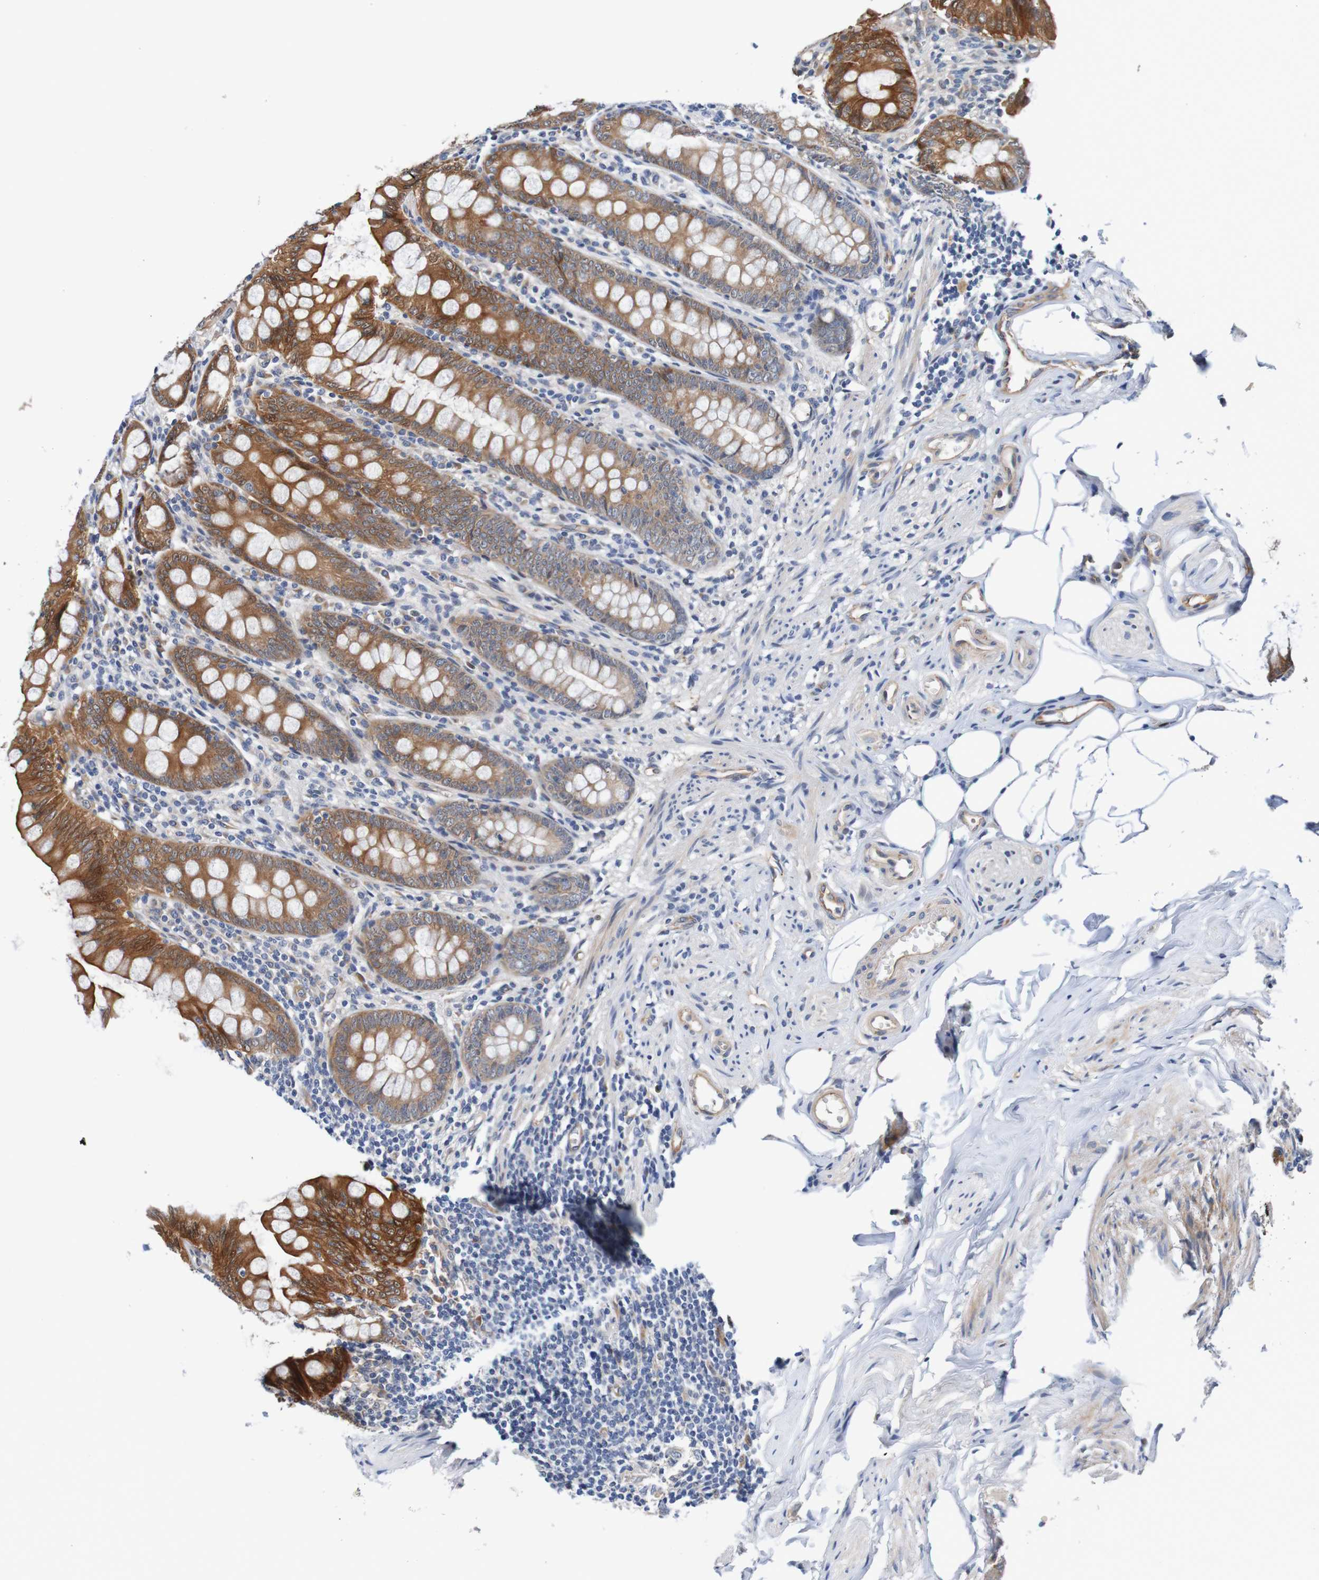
{"staining": {"intensity": "strong", "quantity": ">75%", "location": "cytoplasmic/membranous"}, "tissue": "appendix", "cell_type": "Glandular cells", "image_type": "normal", "snomed": [{"axis": "morphology", "description": "Normal tissue, NOS"}, {"axis": "topography", "description": "Appendix"}], "caption": "A histopathology image showing strong cytoplasmic/membranous positivity in about >75% of glandular cells in normal appendix, as visualized by brown immunohistochemical staining.", "gene": "CPED1", "patient": {"sex": "female", "age": 77}}